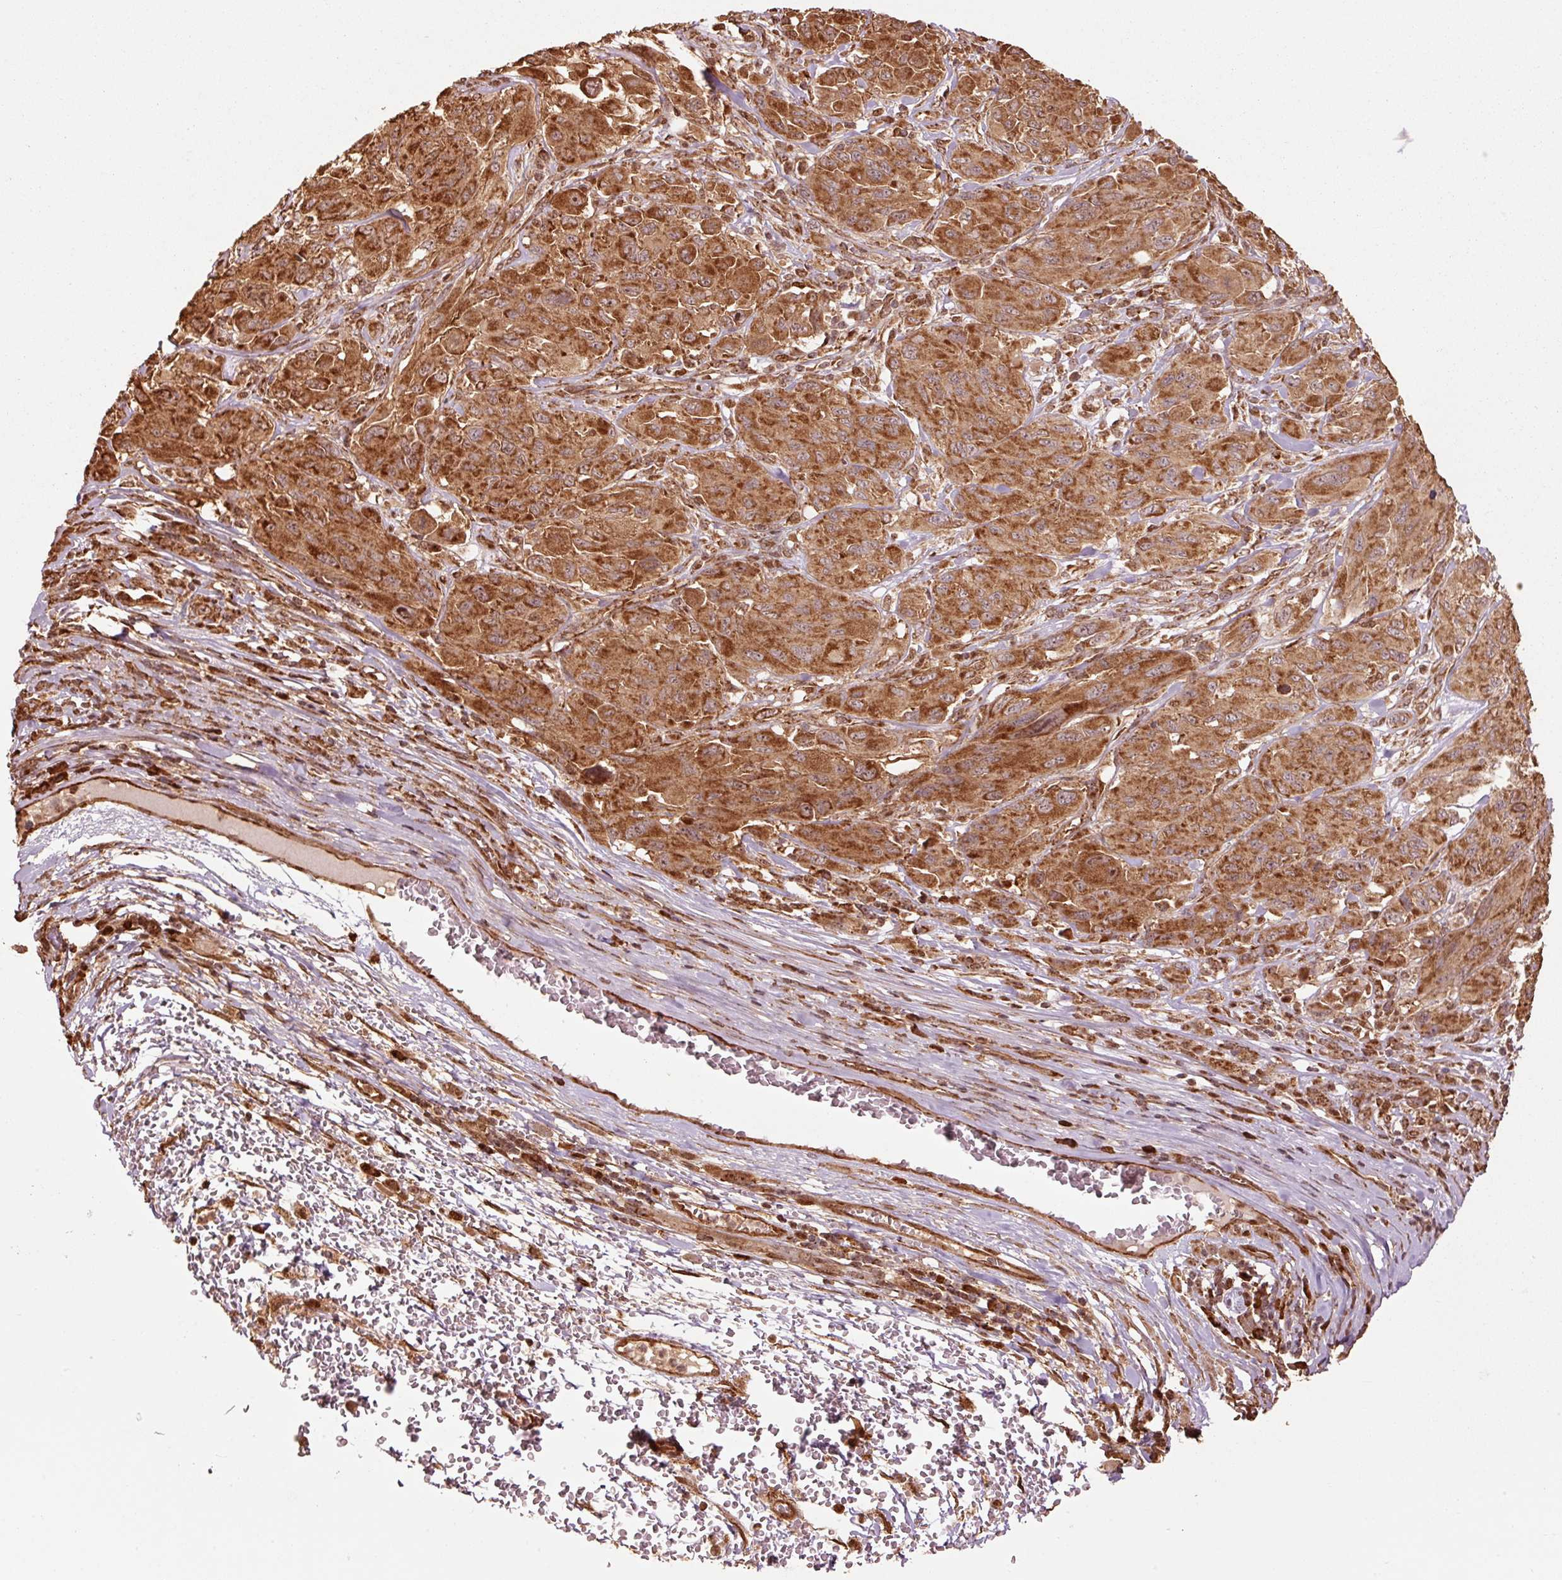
{"staining": {"intensity": "strong", "quantity": ">75%", "location": "cytoplasmic/membranous"}, "tissue": "melanoma", "cell_type": "Tumor cells", "image_type": "cancer", "snomed": [{"axis": "morphology", "description": "Malignant melanoma, NOS"}, {"axis": "topography", "description": "Skin"}], "caption": "Protein expression analysis of melanoma exhibits strong cytoplasmic/membranous expression in about >75% of tumor cells. The staining is performed using DAB brown chromogen to label protein expression. The nuclei are counter-stained blue using hematoxylin.", "gene": "MRPL16", "patient": {"sex": "female", "age": 91}}